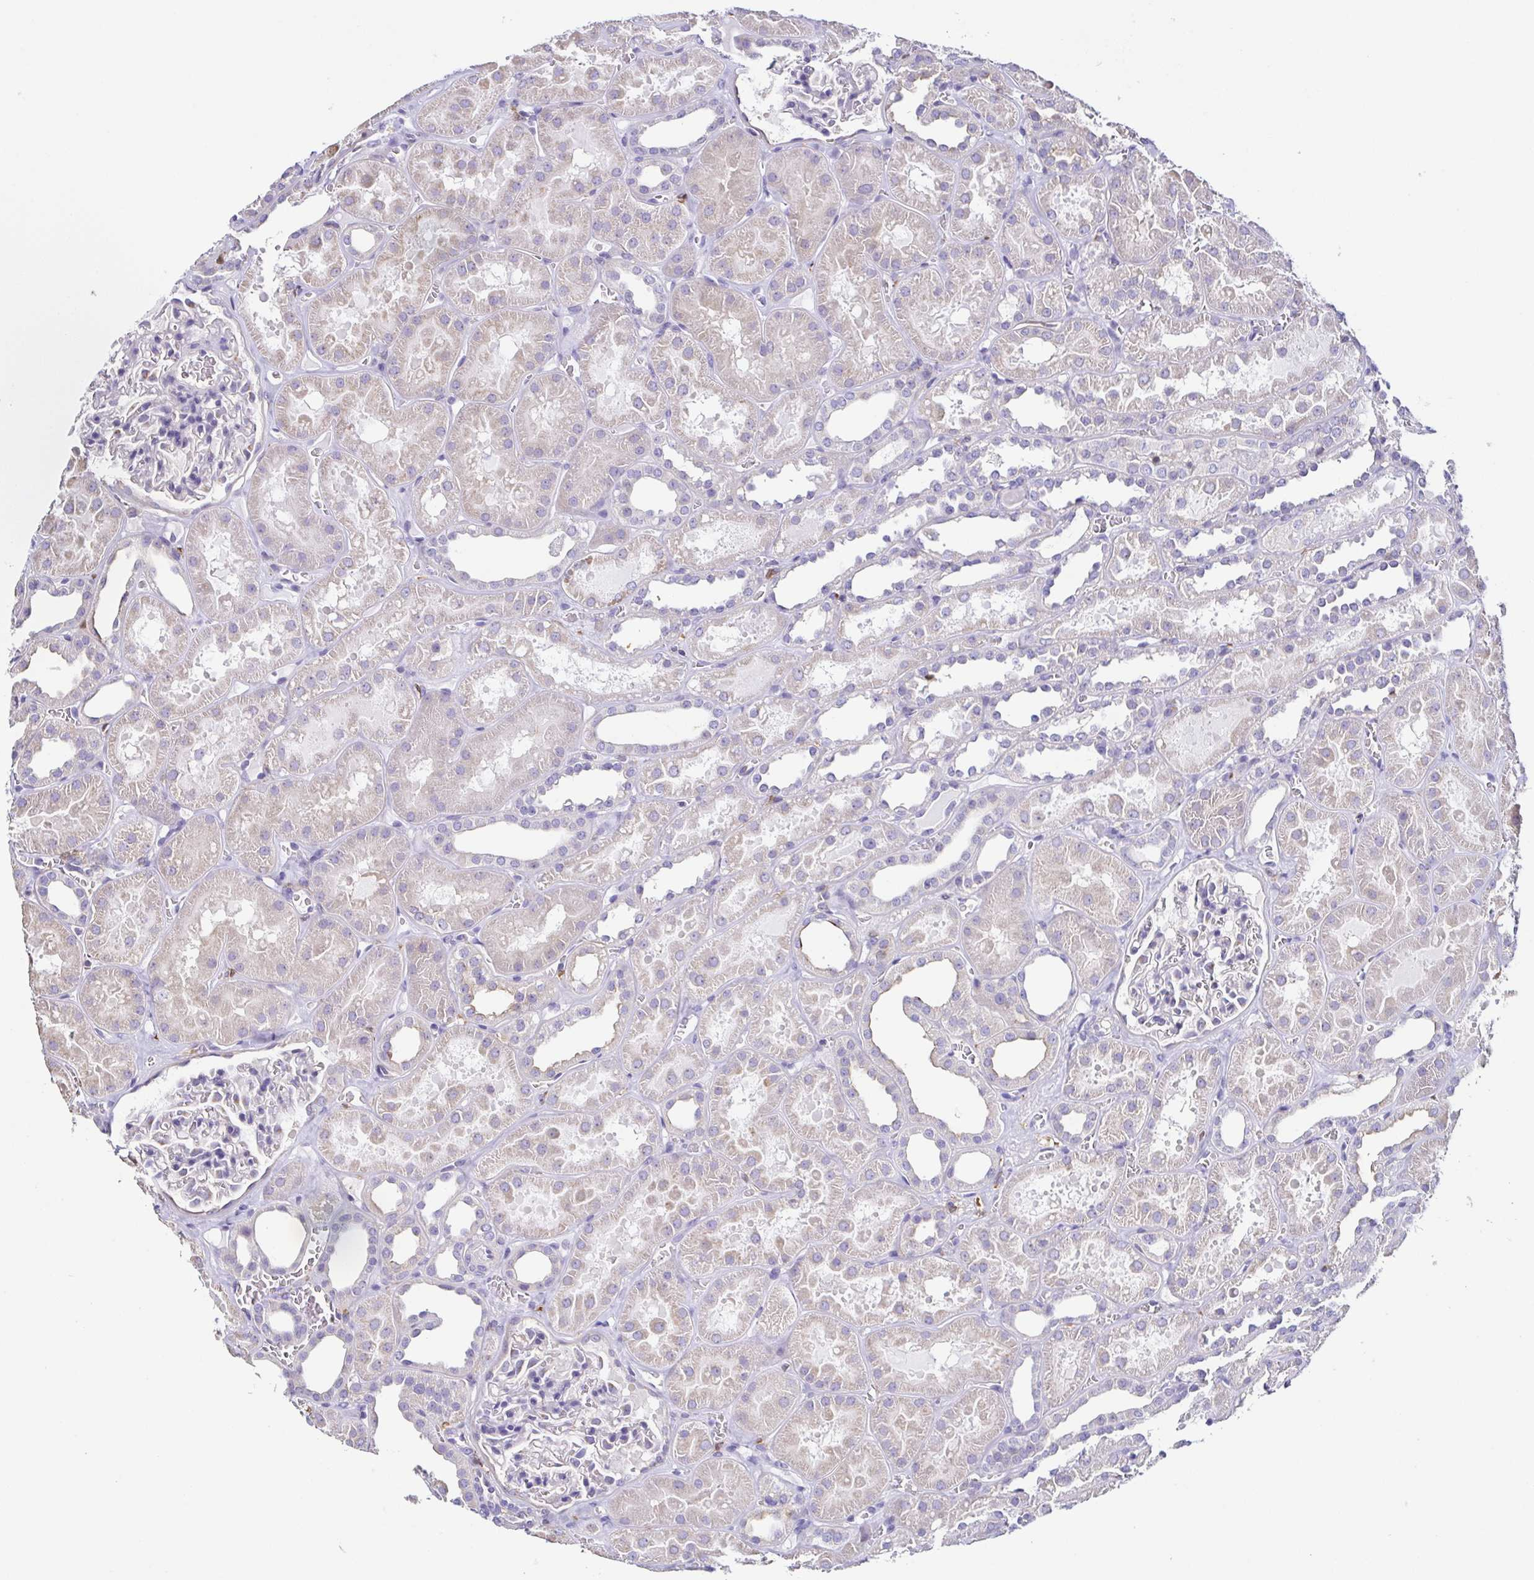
{"staining": {"intensity": "negative", "quantity": "none", "location": "none"}, "tissue": "kidney", "cell_type": "Cells in glomeruli", "image_type": "normal", "snomed": [{"axis": "morphology", "description": "Normal tissue, NOS"}, {"axis": "topography", "description": "Kidney"}], "caption": "Protein analysis of normal kidney reveals no significant staining in cells in glomeruli. Nuclei are stained in blue.", "gene": "ANXA10", "patient": {"sex": "female", "age": 41}}